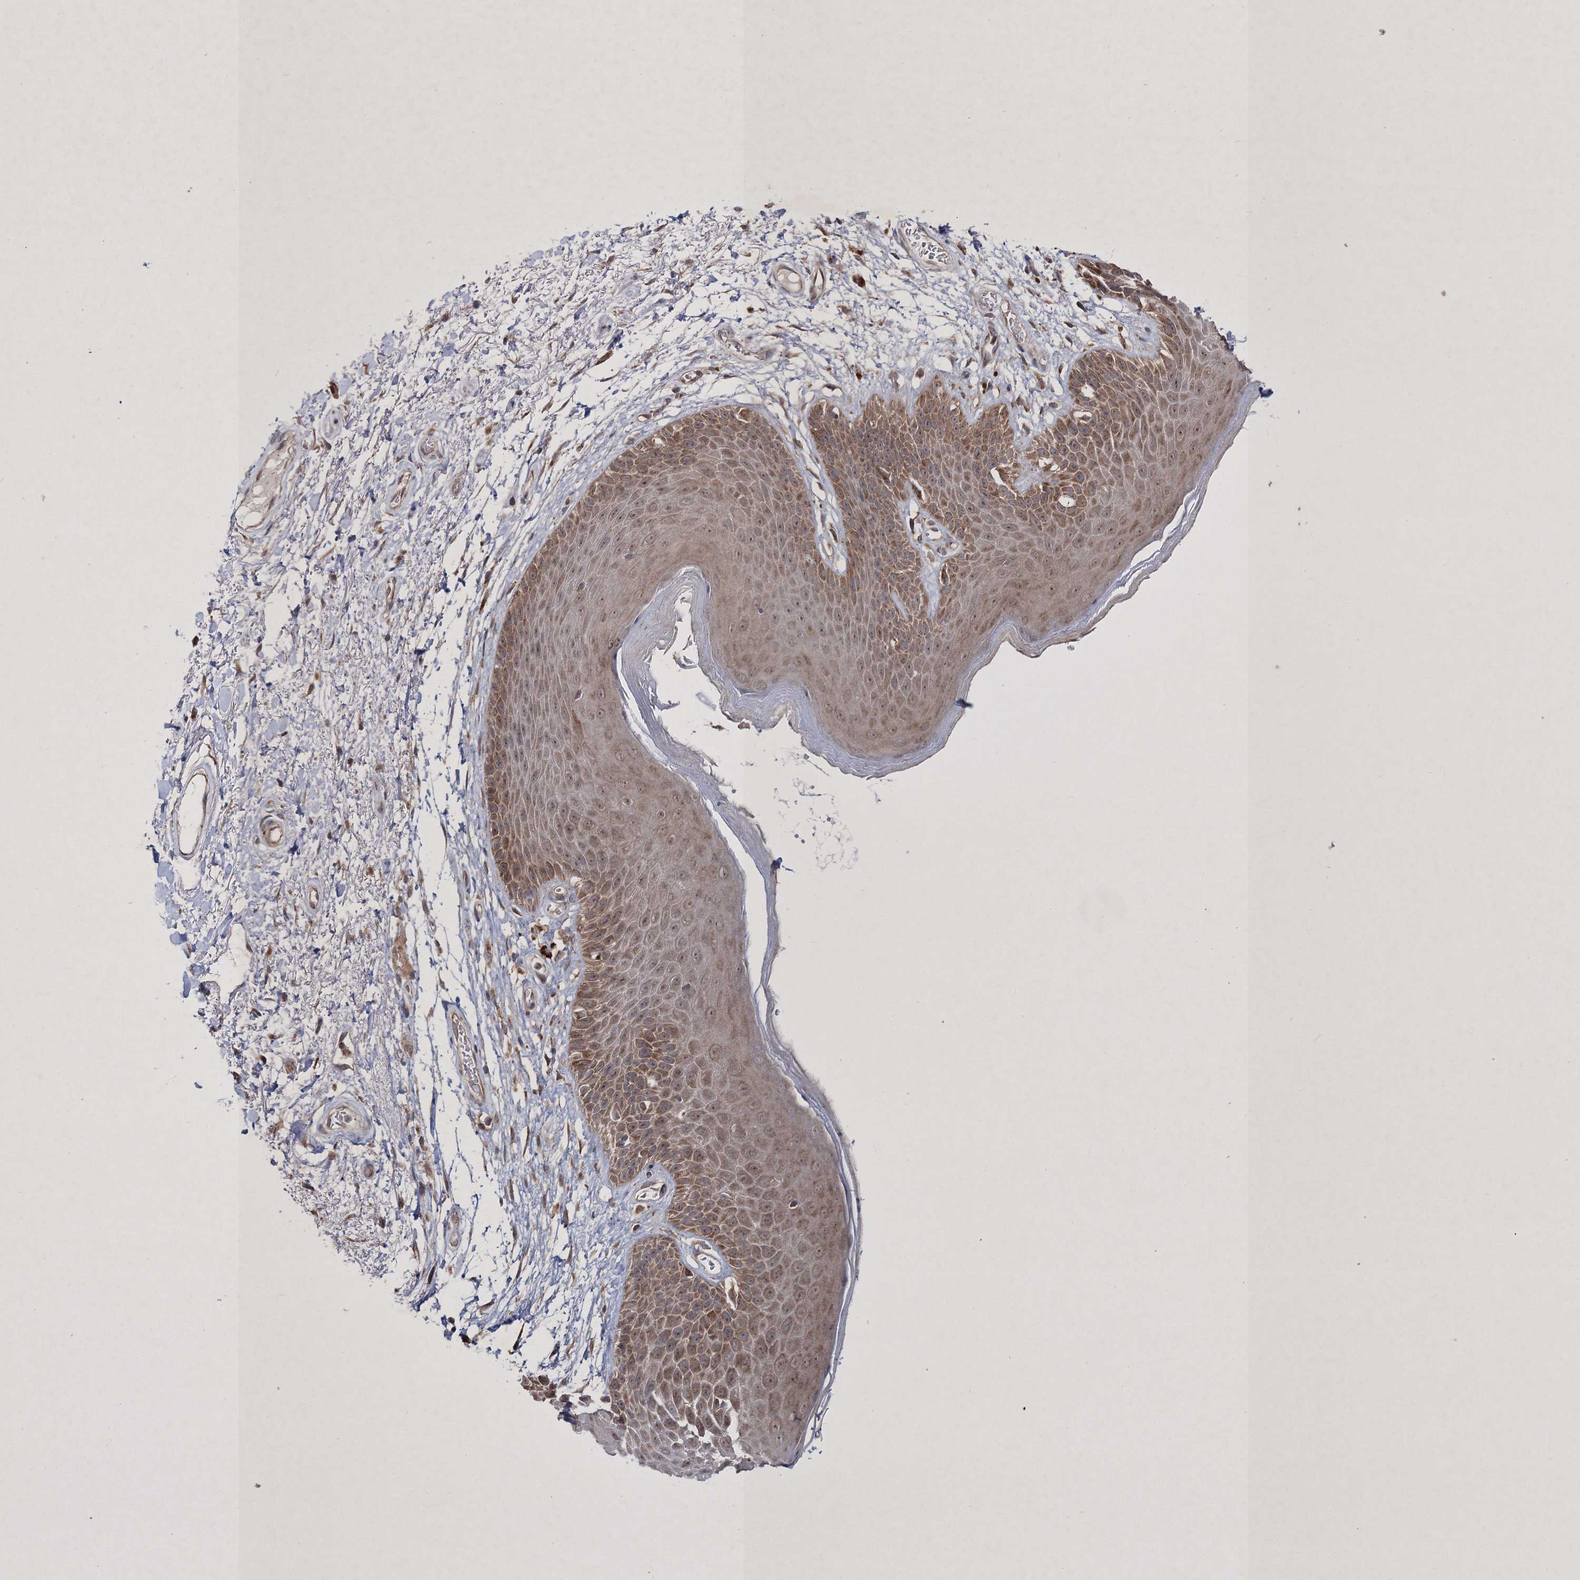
{"staining": {"intensity": "moderate", "quantity": ">75%", "location": "cytoplasmic/membranous"}, "tissue": "skin", "cell_type": "Epidermal cells", "image_type": "normal", "snomed": [{"axis": "morphology", "description": "Normal tissue, NOS"}, {"axis": "topography", "description": "Anal"}], "caption": "Protein expression analysis of normal skin exhibits moderate cytoplasmic/membranous staining in about >75% of epidermal cells. (brown staining indicates protein expression, while blue staining denotes nuclei).", "gene": "SCRN3", "patient": {"sex": "male", "age": 74}}